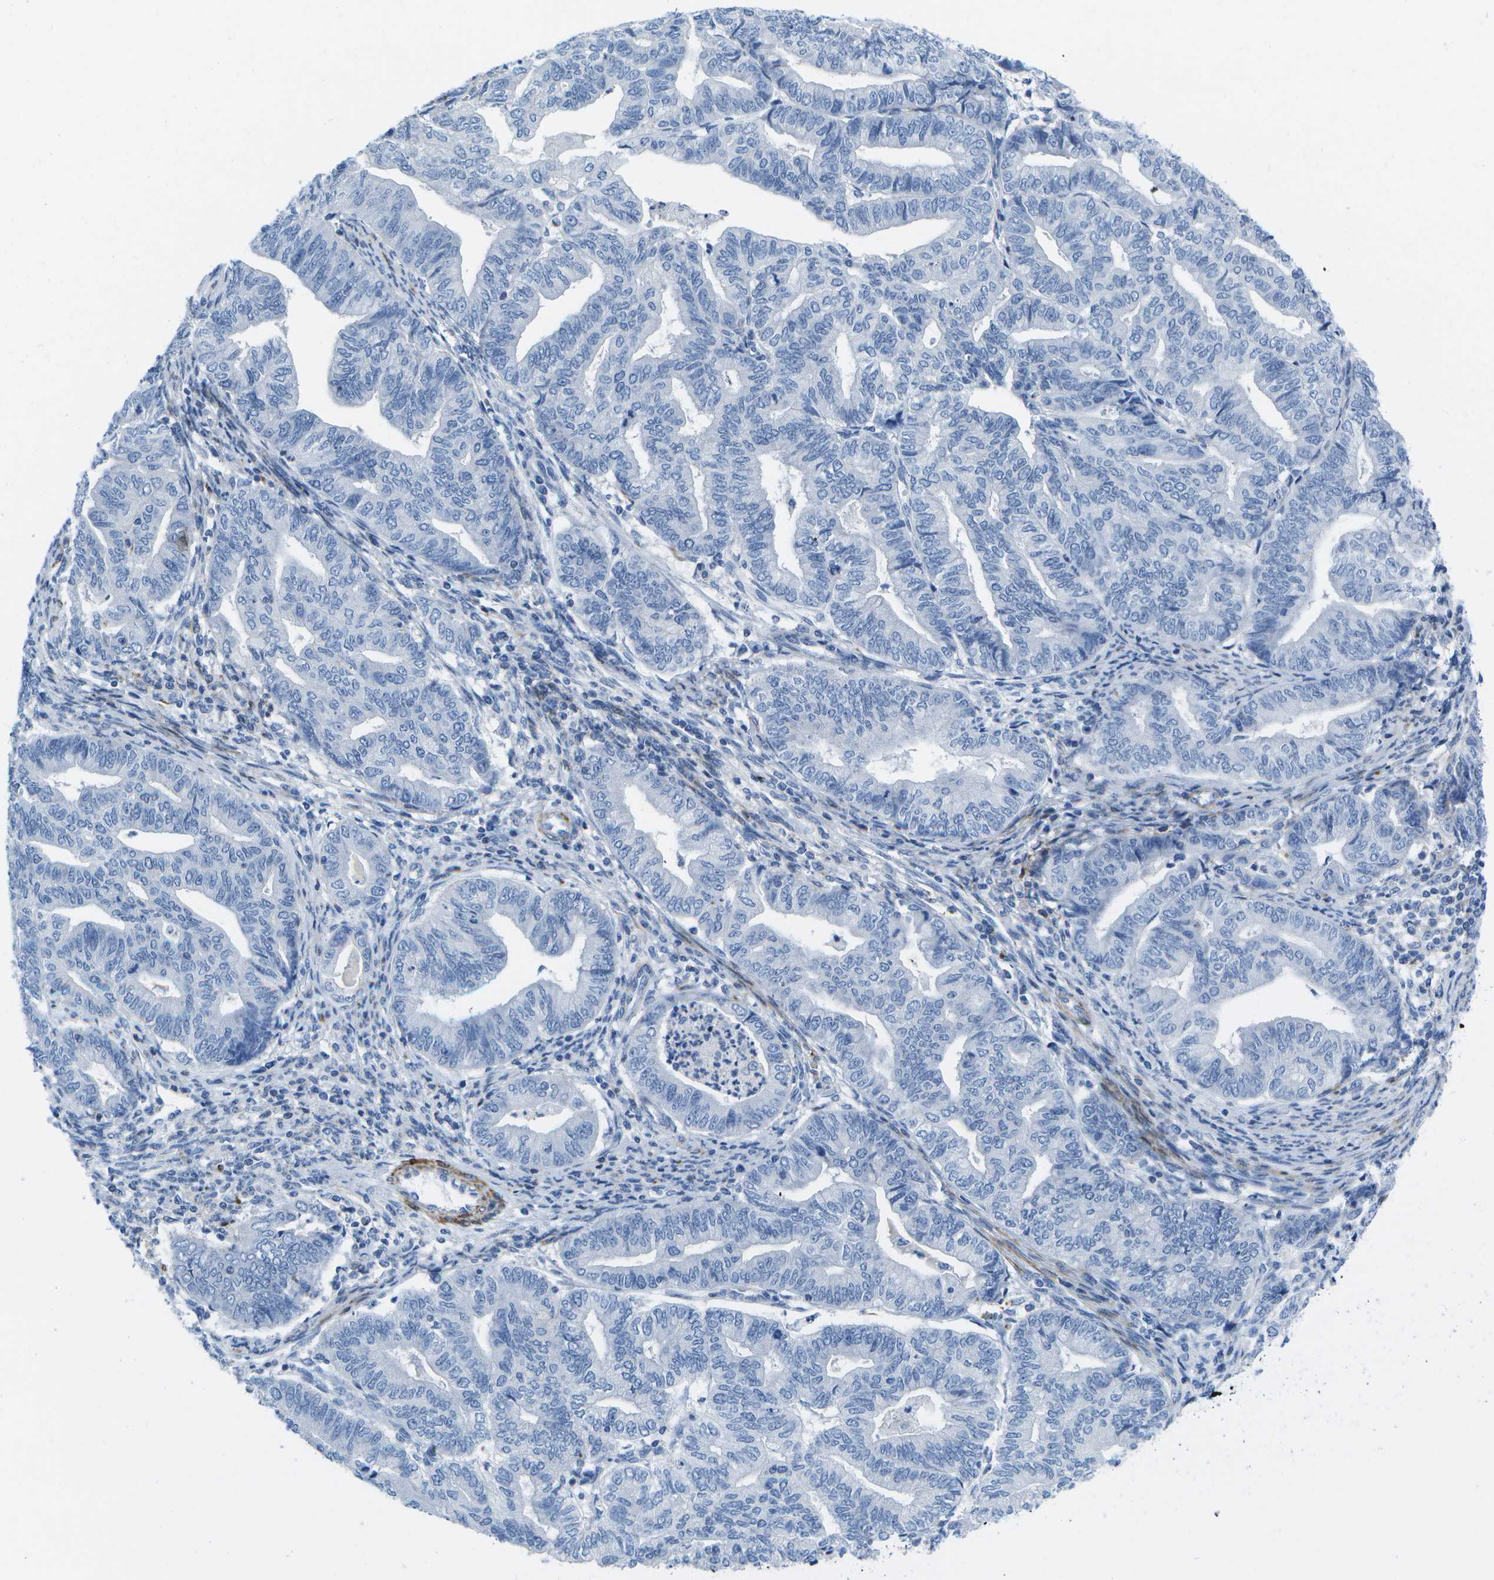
{"staining": {"intensity": "negative", "quantity": "none", "location": "none"}, "tissue": "endometrial cancer", "cell_type": "Tumor cells", "image_type": "cancer", "snomed": [{"axis": "morphology", "description": "Adenocarcinoma, NOS"}, {"axis": "topography", "description": "Endometrium"}], "caption": "Immunohistochemistry (IHC) of human endometrial cancer (adenocarcinoma) exhibits no positivity in tumor cells.", "gene": "ADGRG6", "patient": {"sex": "female", "age": 79}}